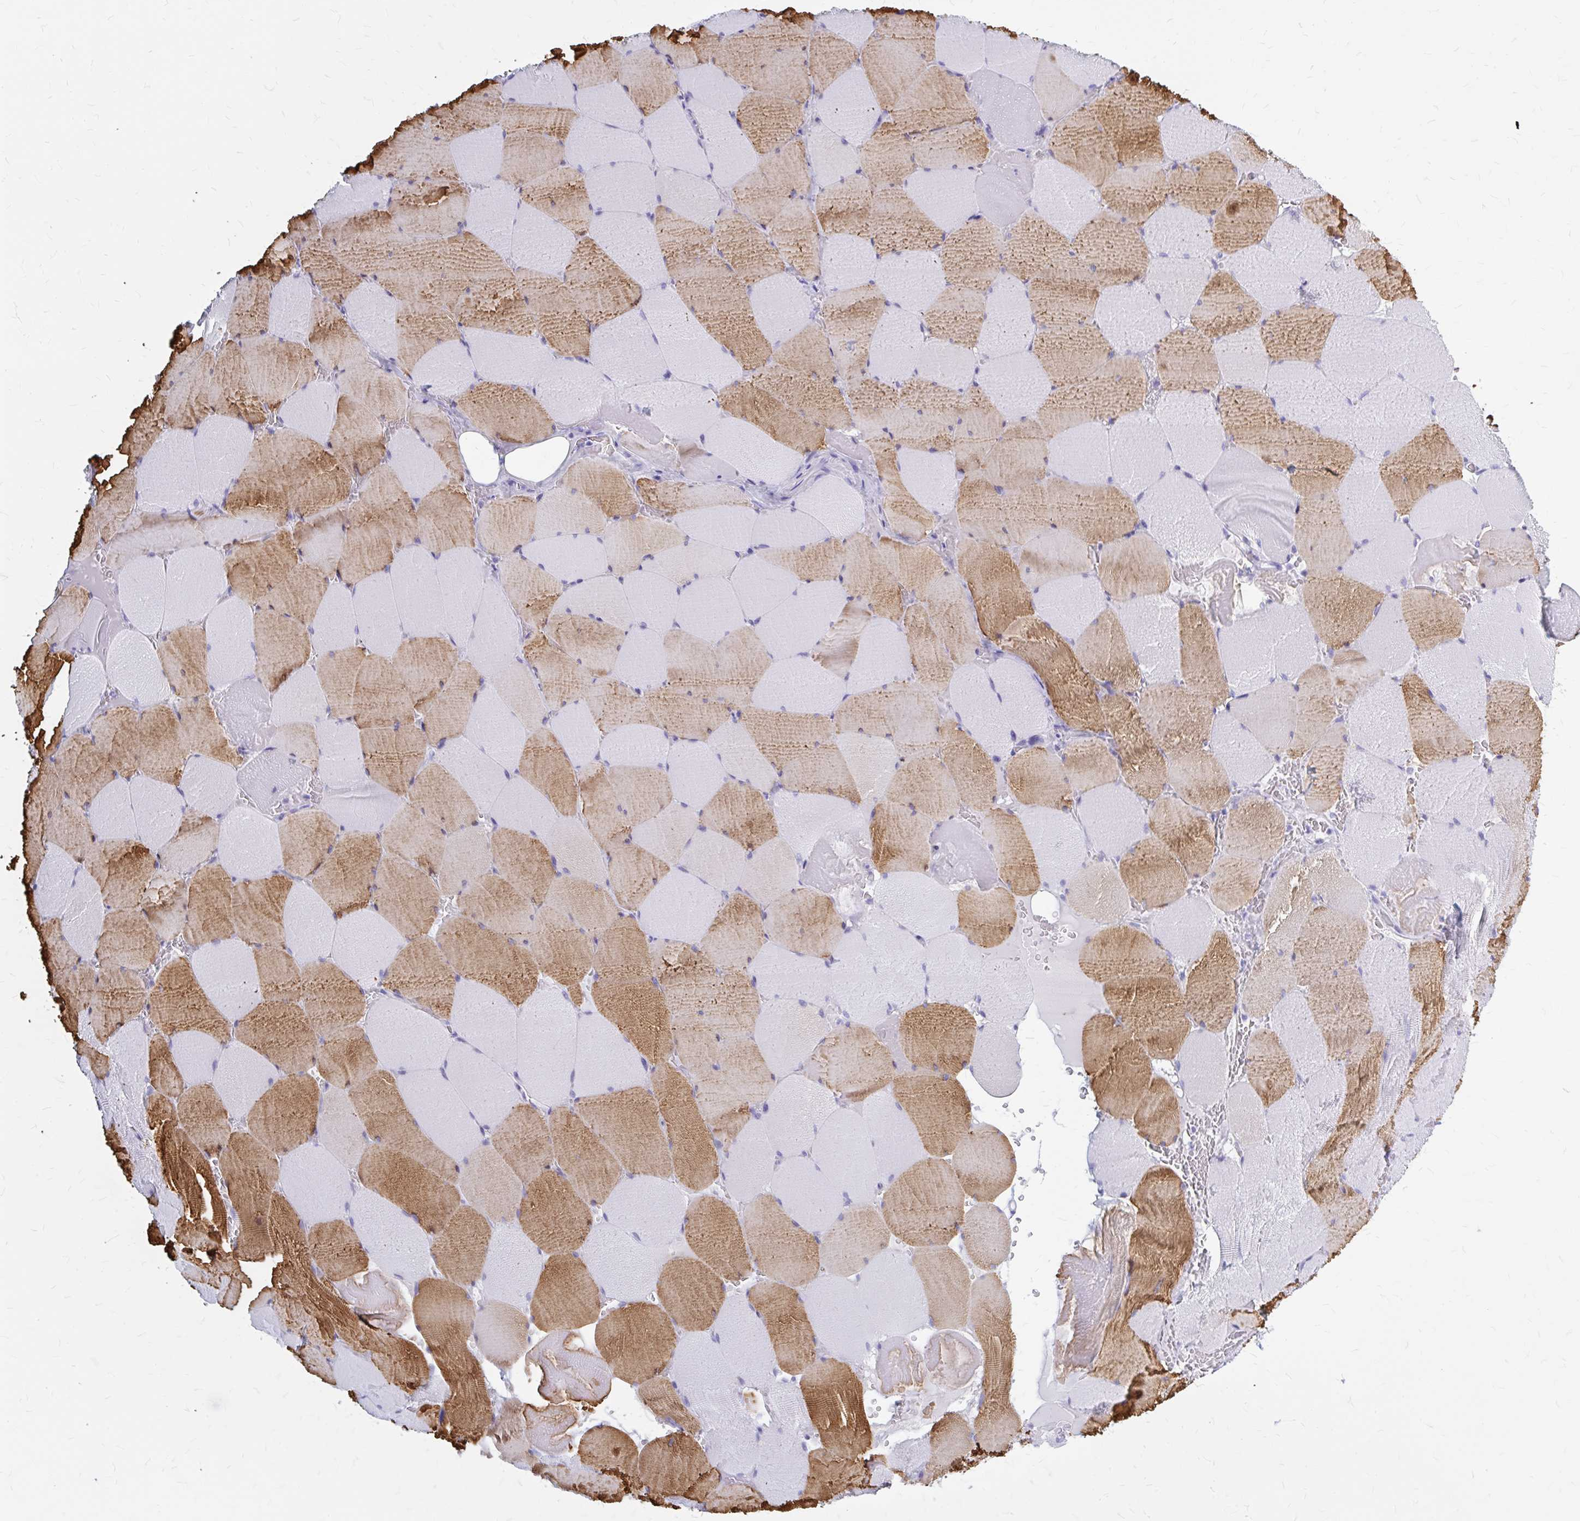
{"staining": {"intensity": "moderate", "quantity": "25%-75%", "location": "cytoplasmic/membranous"}, "tissue": "skeletal muscle", "cell_type": "Myocytes", "image_type": "normal", "snomed": [{"axis": "morphology", "description": "Normal tissue, NOS"}, {"axis": "topography", "description": "Skeletal muscle"}, {"axis": "topography", "description": "Head-Neck"}], "caption": "Protein expression analysis of unremarkable skeletal muscle reveals moderate cytoplasmic/membranous staining in approximately 25%-75% of myocytes.", "gene": "KLHDC7A", "patient": {"sex": "male", "age": 66}}